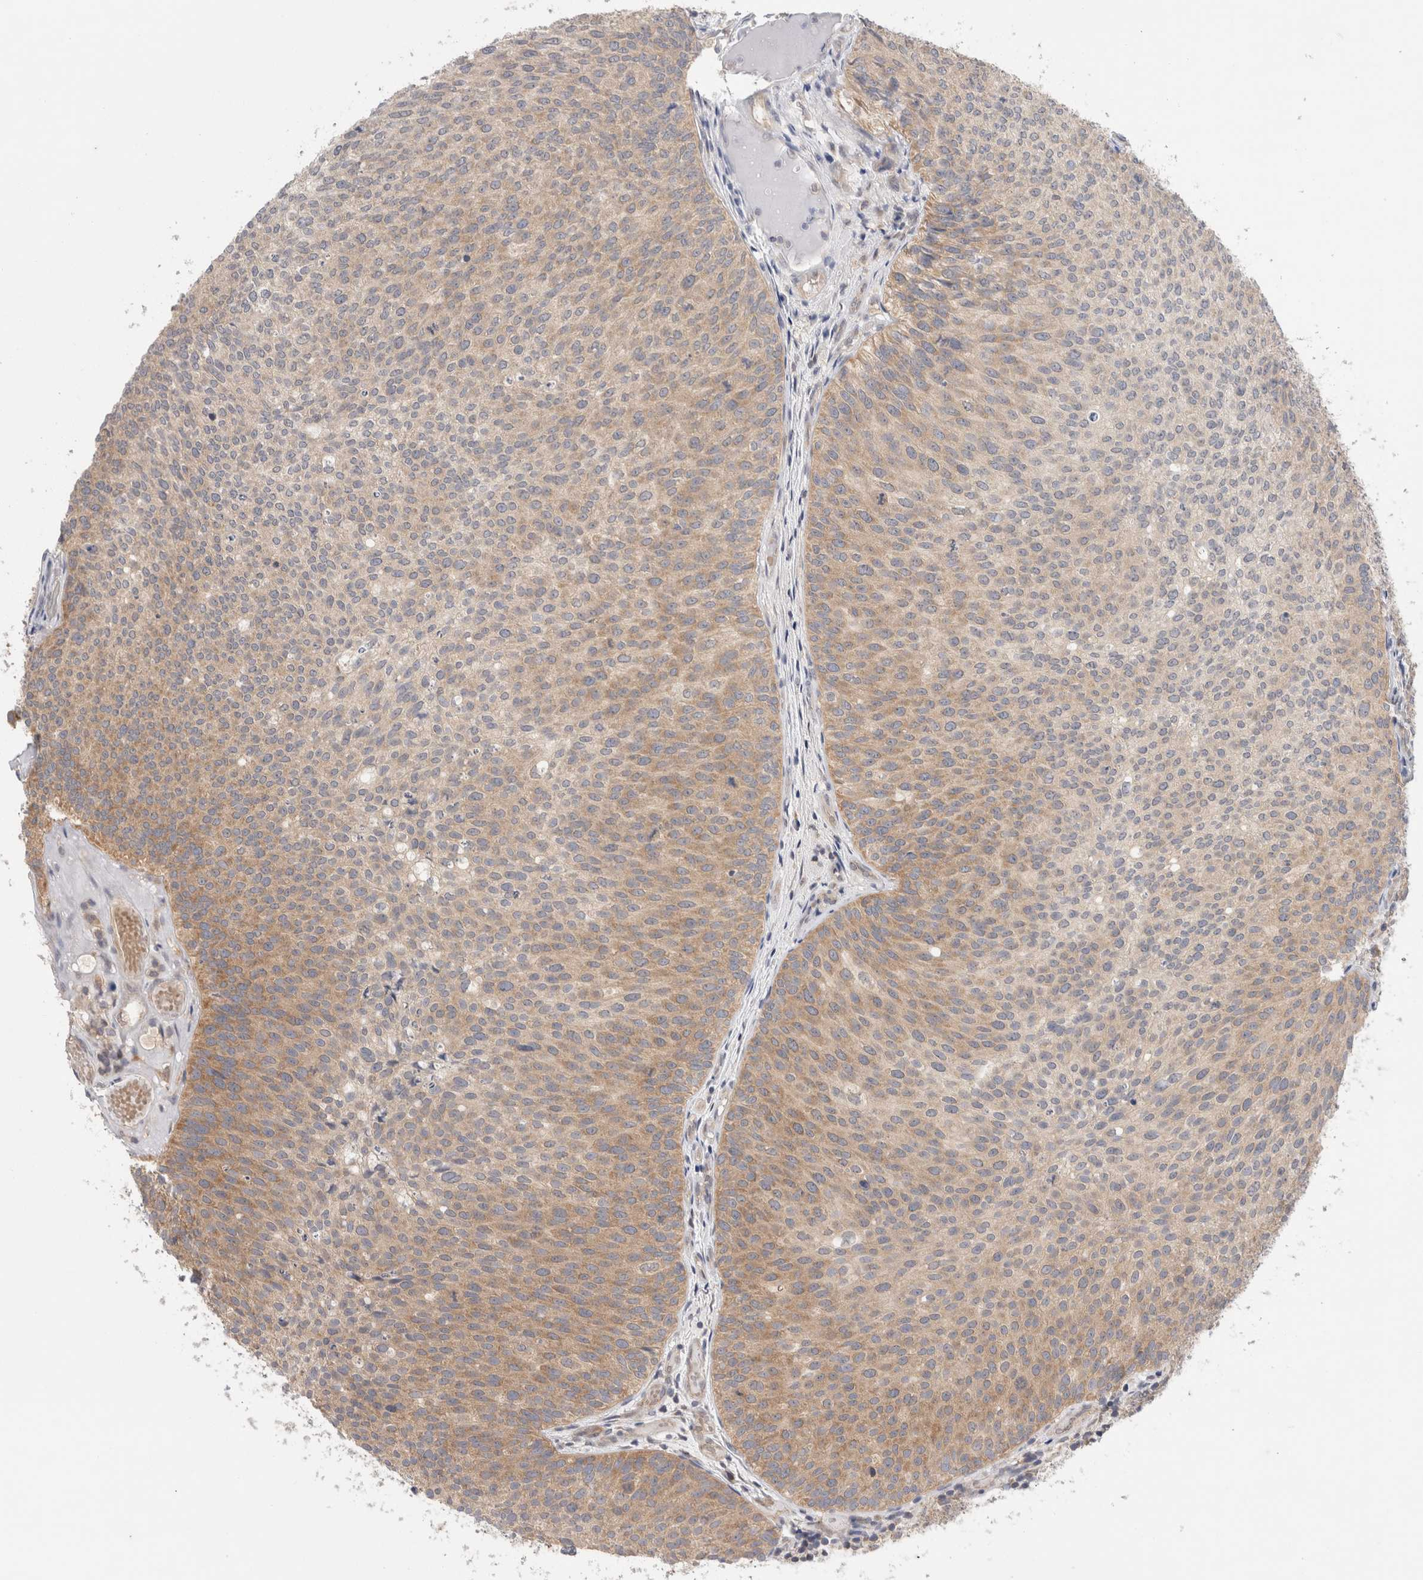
{"staining": {"intensity": "moderate", "quantity": "25%-75%", "location": "cytoplasmic/membranous"}, "tissue": "urothelial cancer", "cell_type": "Tumor cells", "image_type": "cancer", "snomed": [{"axis": "morphology", "description": "Urothelial carcinoma, Low grade"}, {"axis": "topography", "description": "Urinary bladder"}], "caption": "Immunohistochemical staining of human urothelial cancer reveals moderate cytoplasmic/membranous protein positivity in about 25%-75% of tumor cells.", "gene": "NDOR1", "patient": {"sex": "male", "age": 86}}